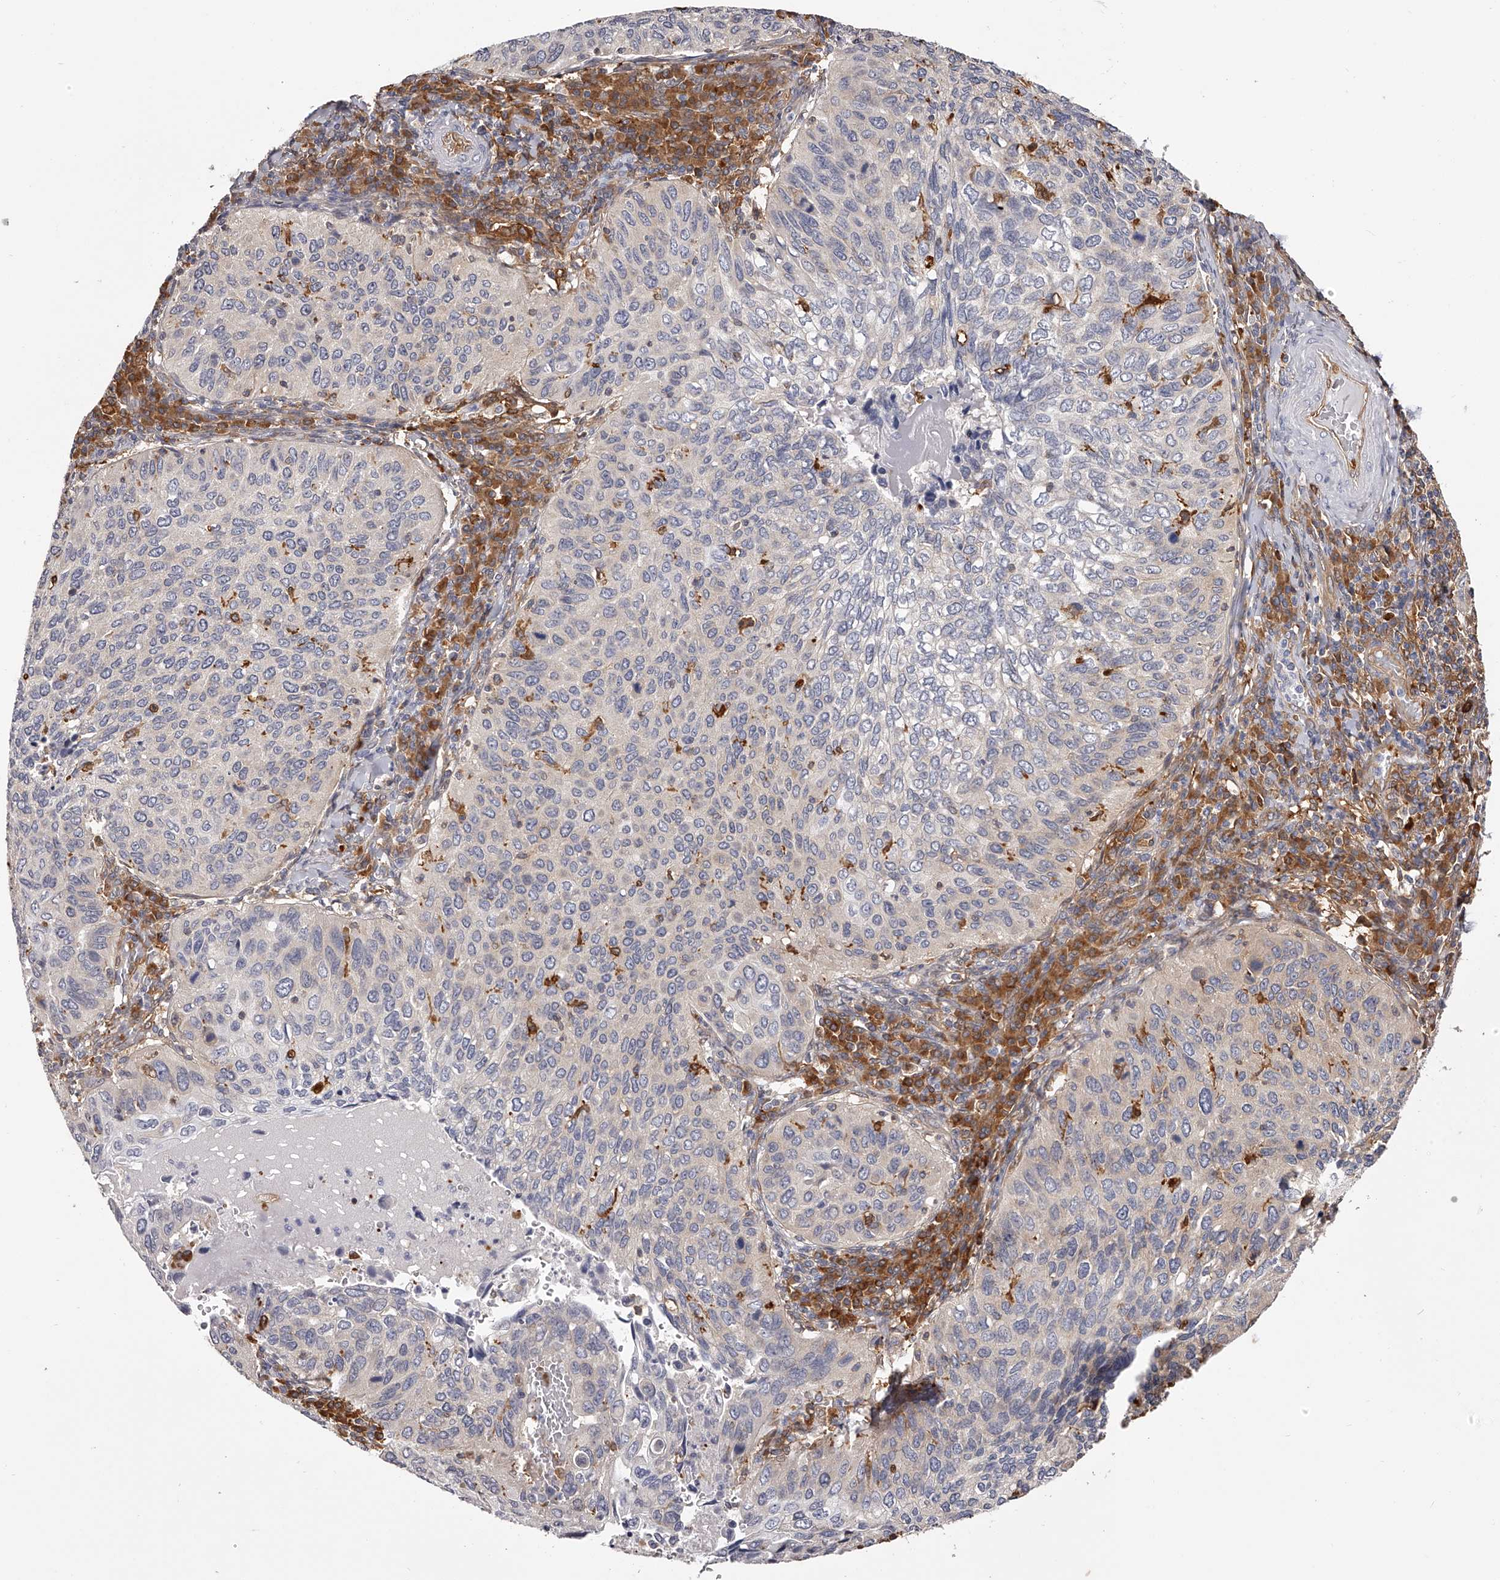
{"staining": {"intensity": "weak", "quantity": "<25%", "location": "cytoplasmic/membranous"}, "tissue": "cervical cancer", "cell_type": "Tumor cells", "image_type": "cancer", "snomed": [{"axis": "morphology", "description": "Squamous cell carcinoma, NOS"}, {"axis": "topography", "description": "Cervix"}], "caption": "Protein analysis of cervical cancer (squamous cell carcinoma) reveals no significant expression in tumor cells. (DAB (3,3'-diaminobenzidine) immunohistochemistry (IHC) visualized using brightfield microscopy, high magnification).", "gene": "LAP3", "patient": {"sex": "female", "age": 38}}